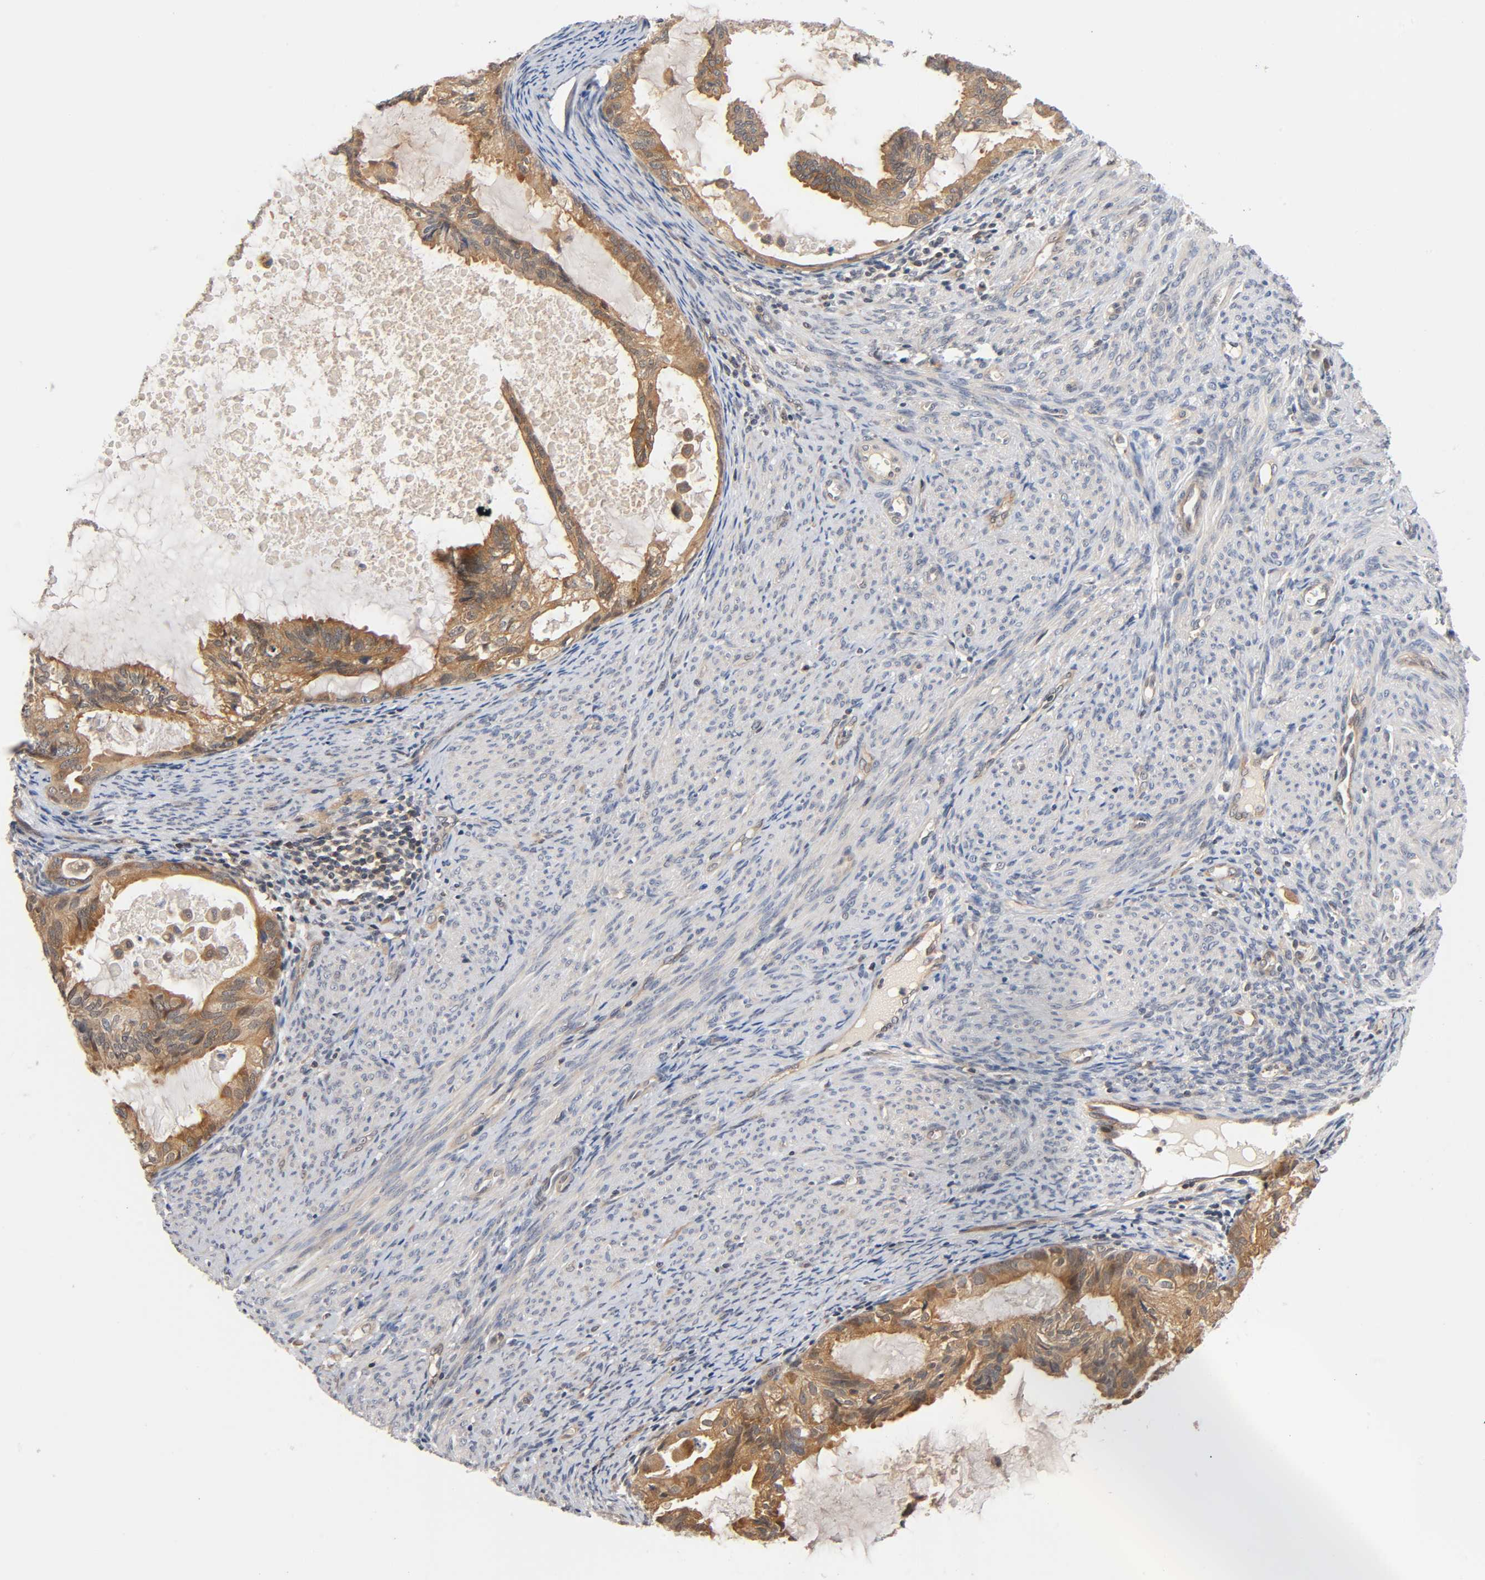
{"staining": {"intensity": "moderate", "quantity": ">75%", "location": "cytoplasmic/membranous"}, "tissue": "cervical cancer", "cell_type": "Tumor cells", "image_type": "cancer", "snomed": [{"axis": "morphology", "description": "Normal tissue, NOS"}, {"axis": "morphology", "description": "Adenocarcinoma, NOS"}, {"axis": "topography", "description": "Cervix"}, {"axis": "topography", "description": "Endometrium"}], "caption": "Moderate cytoplasmic/membranous protein expression is appreciated in approximately >75% of tumor cells in adenocarcinoma (cervical).", "gene": "PRKAB1", "patient": {"sex": "female", "age": 86}}